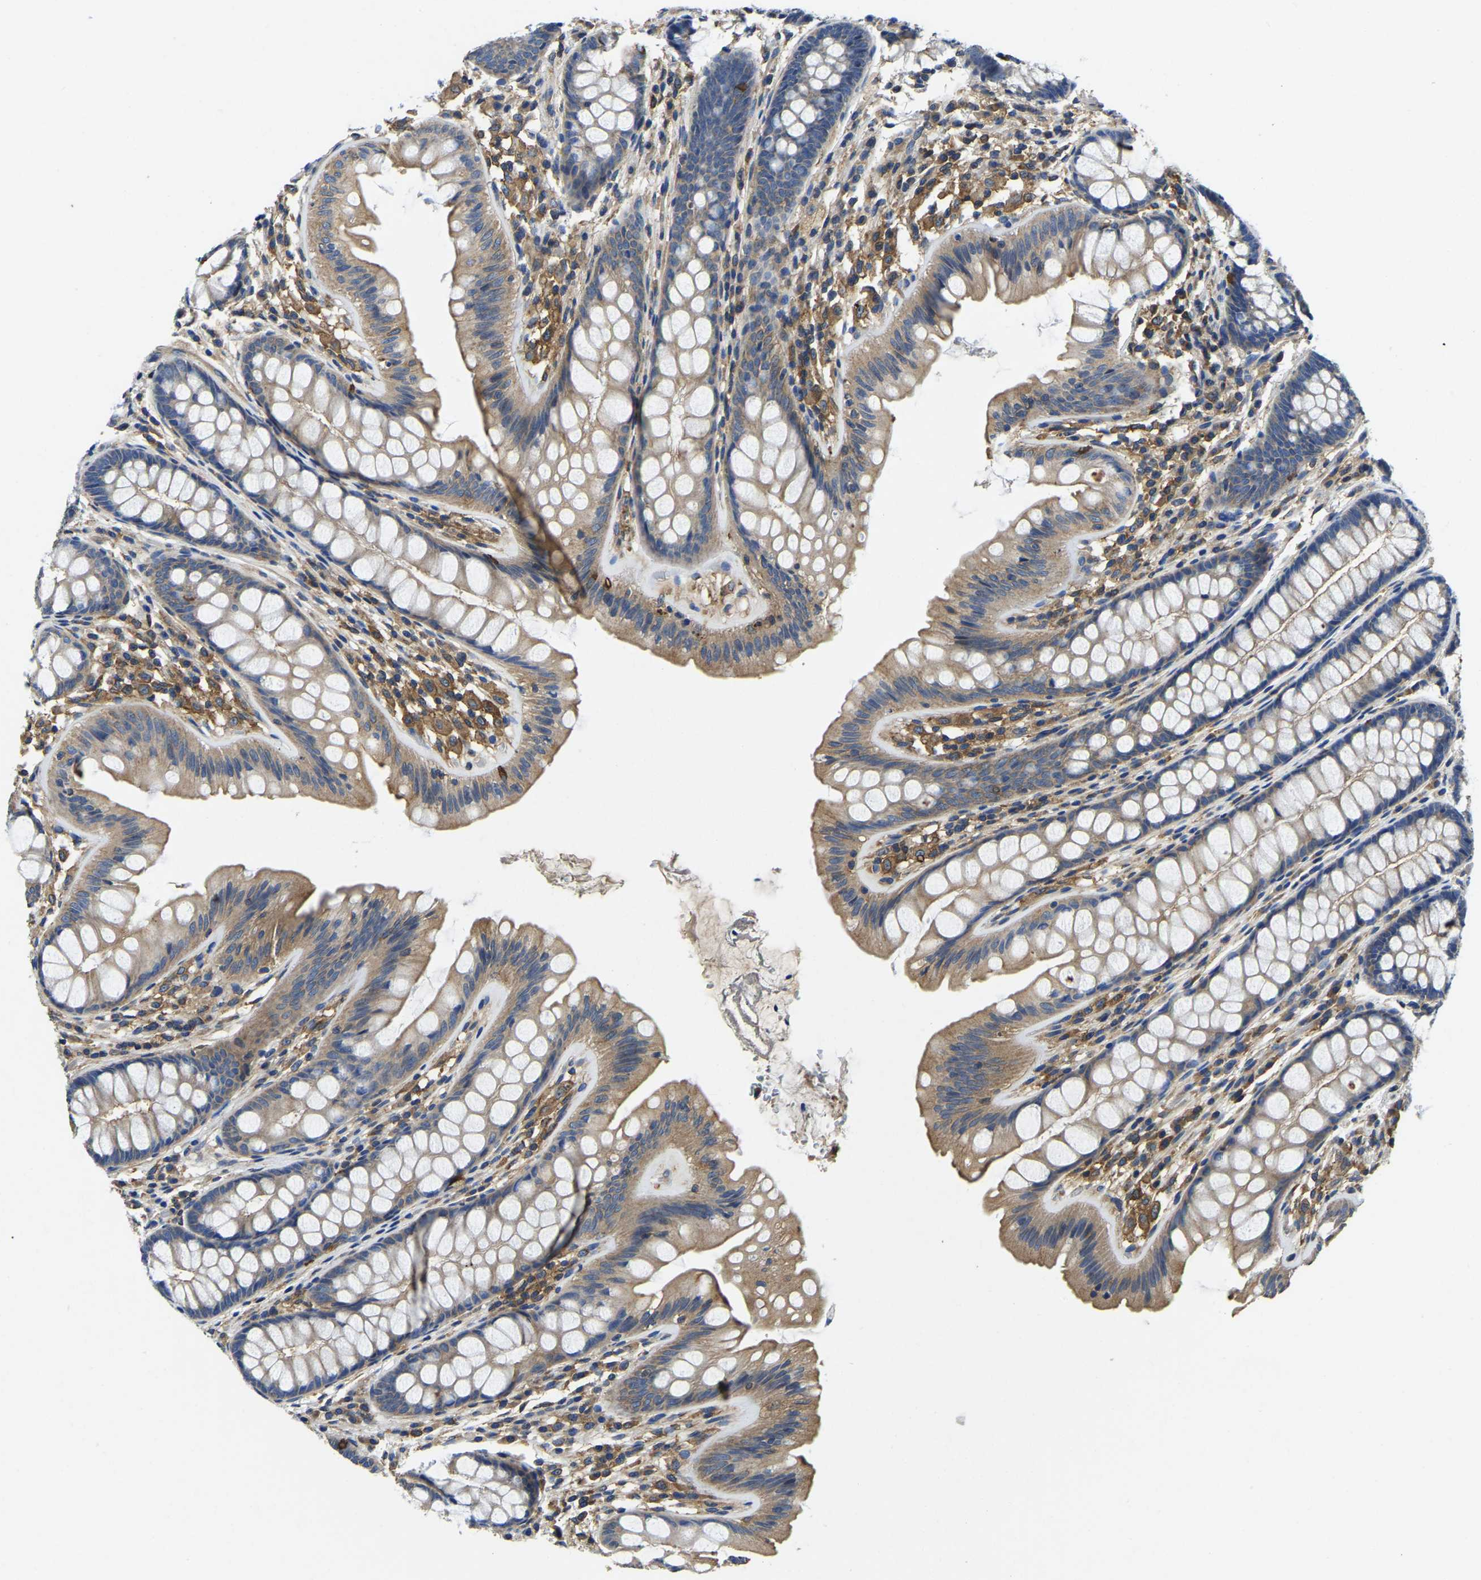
{"staining": {"intensity": "weak", "quantity": ">75%", "location": "cytoplasmic/membranous"}, "tissue": "colon", "cell_type": "Endothelial cells", "image_type": "normal", "snomed": [{"axis": "morphology", "description": "Normal tissue, NOS"}, {"axis": "topography", "description": "Colon"}], "caption": "Weak cytoplasmic/membranous positivity is appreciated in approximately >75% of endothelial cells in benign colon.", "gene": "STAT2", "patient": {"sex": "female", "age": 56}}